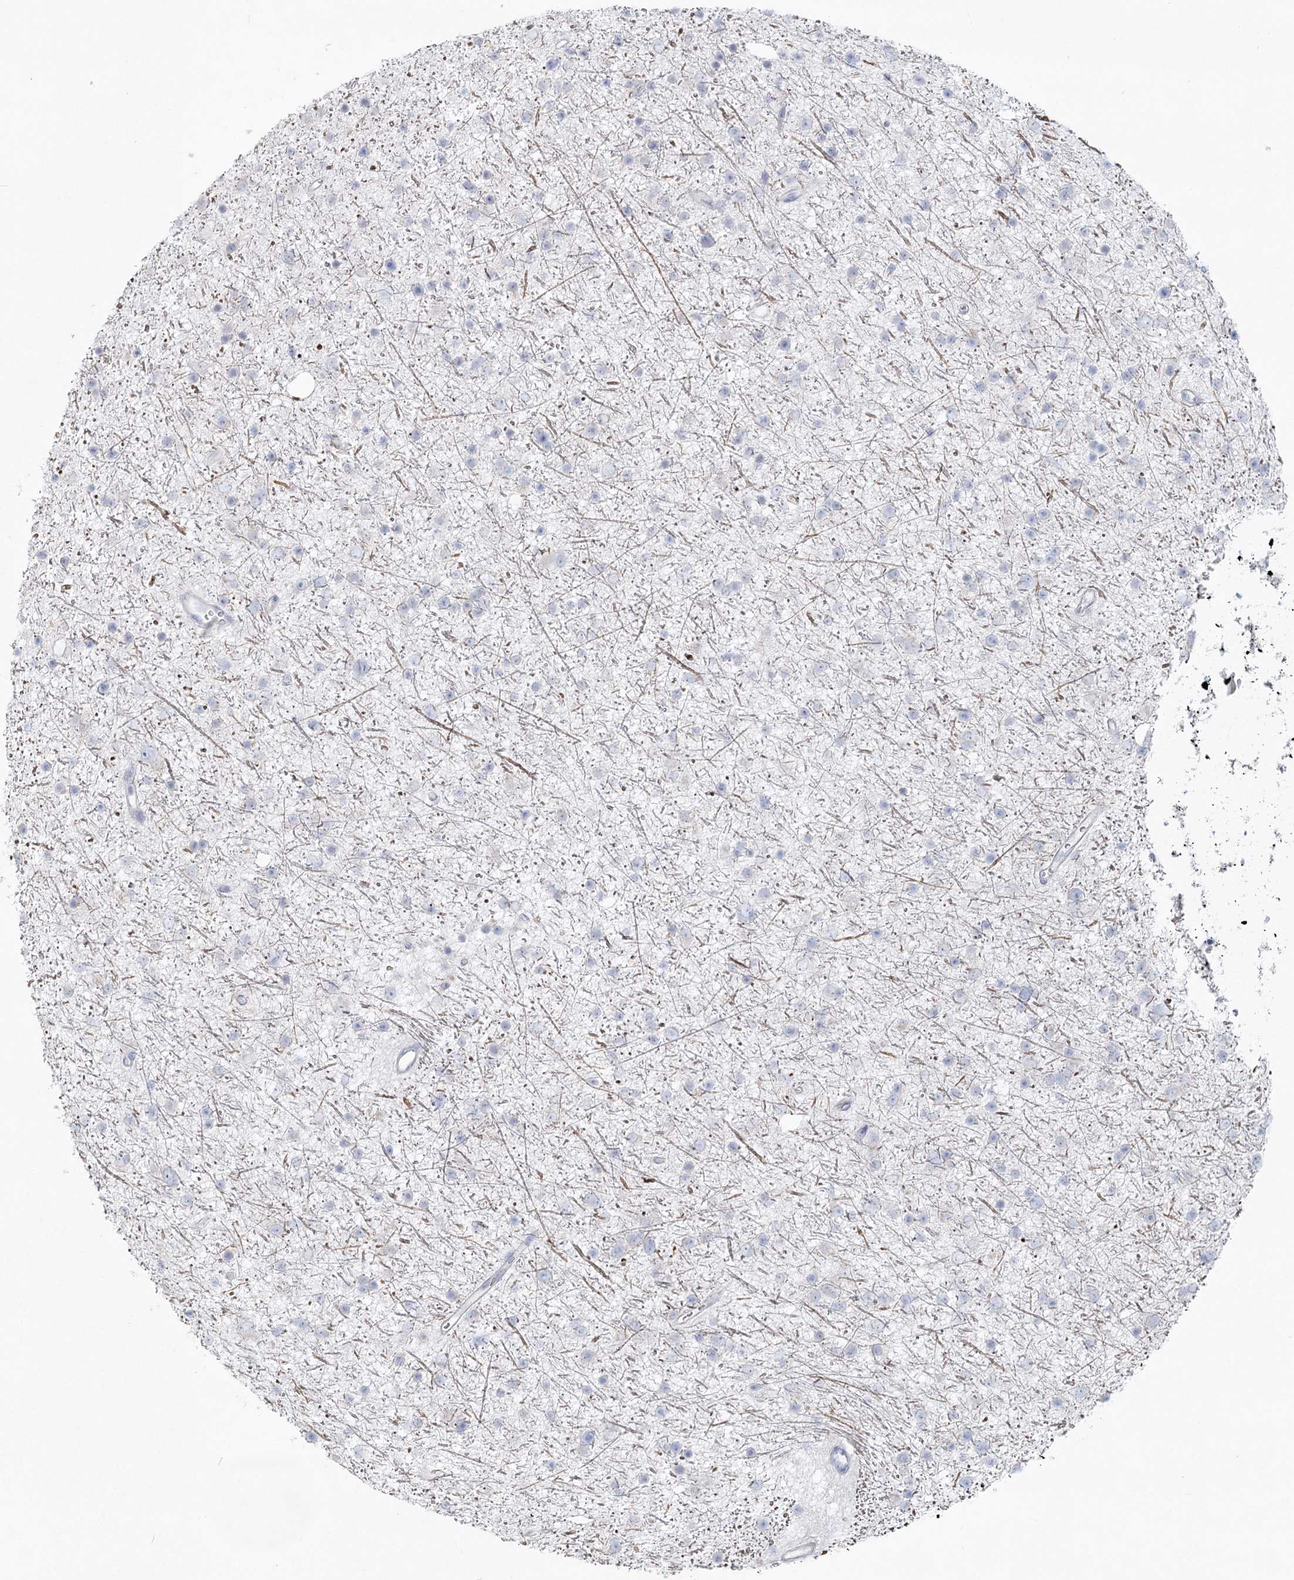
{"staining": {"intensity": "negative", "quantity": "none", "location": "none"}, "tissue": "glioma", "cell_type": "Tumor cells", "image_type": "cancer", "snomed": [{"axis": "morphology", "description": "Glioma, malignant, Low grade"}, {"axis": "topography", "description": "Cerebral cortex"}], "caption": "An immunohistochemistry (IHC) histopathology image of glioma is shown. There is no staining in tumor cells of glioma. (DAB IHC visualized using brightfield microscopy, high magnification).", "gene": "LRP2BP", "patient": {"sex": "female", "age": 39}}